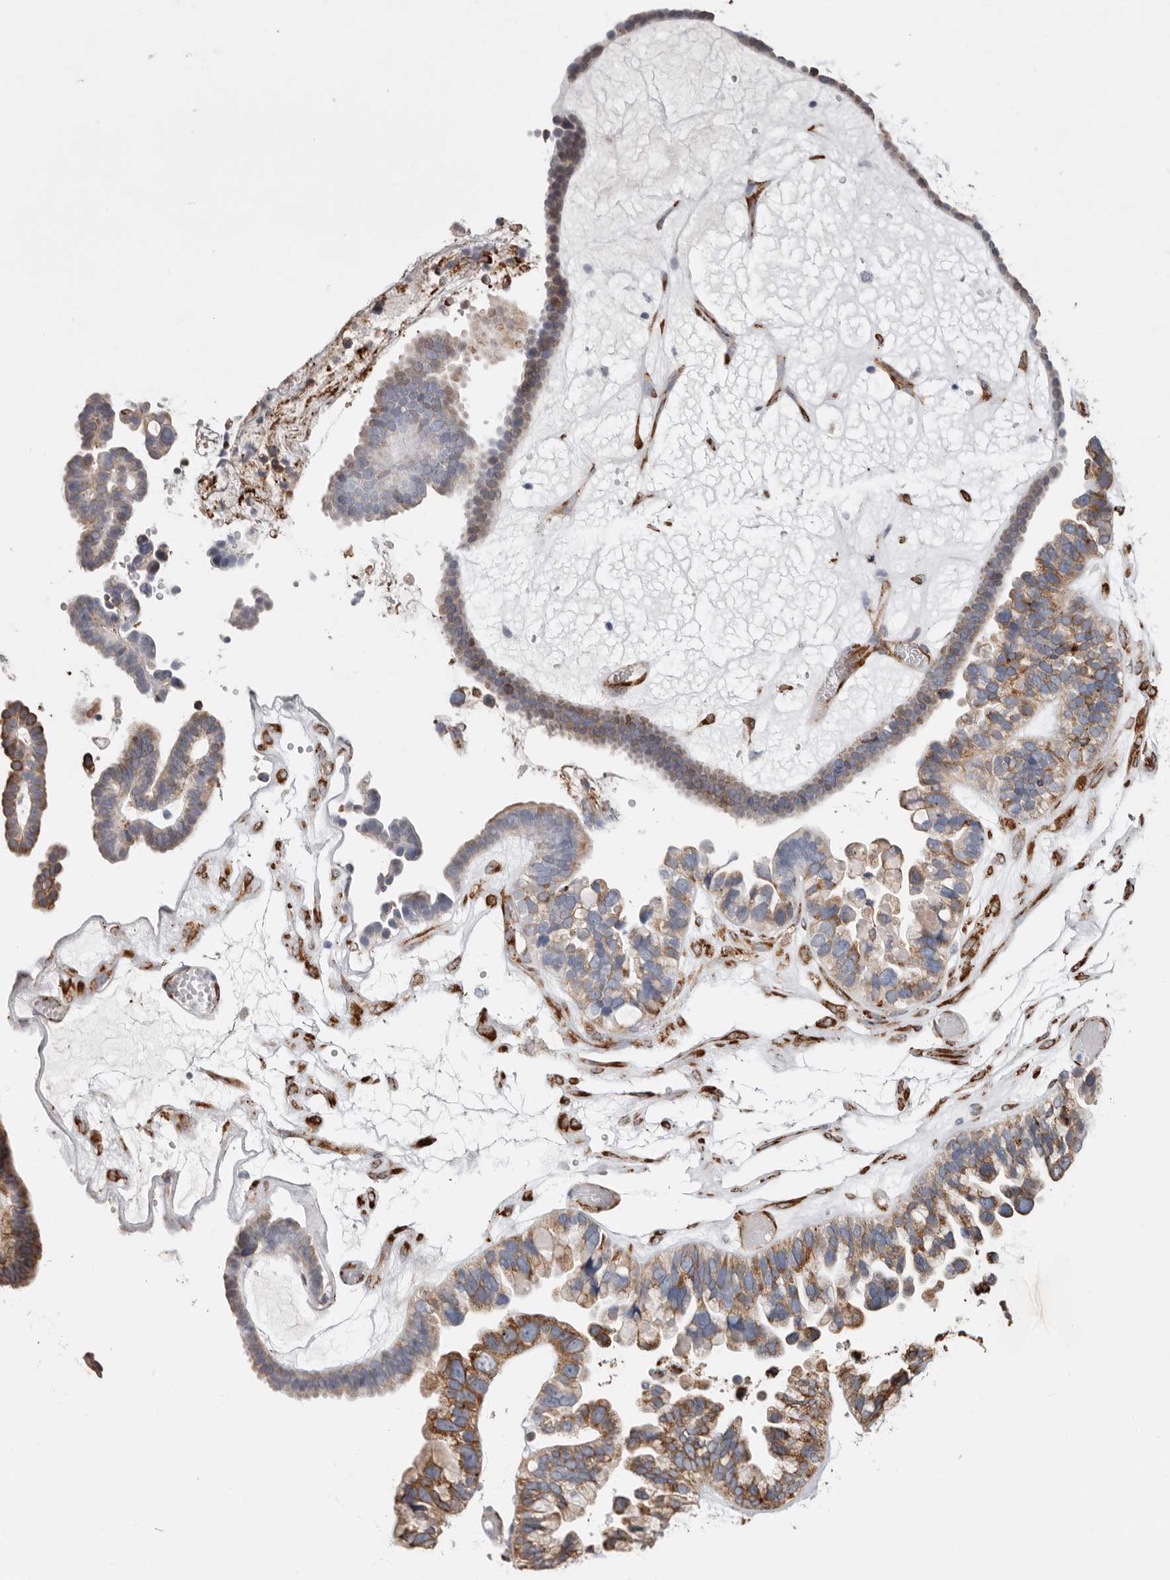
{"staining": {"intensity": "strong", "quantity": "25%-75%", "location": "cytoplasmic/membranous"}, "tissue": "ovarian cancer", "cell_type": "Tumor cells", "image_type": "cancer", "snomed": [{"axis": "morphology", "description": "Cystadenocarcinoma, serous, NOS"}, {"axis": "topography", "description": "Ovary"}], "caption": "Immunohistochemical staining of human ovarian cancer (serous cystadenocarcinoma) displays strong cytoplasmic/membranous protein expression in about 25%-75% of tumor cells.", "gene": "SEMA3E", "patient": {"sex": "female", "age": 56}}